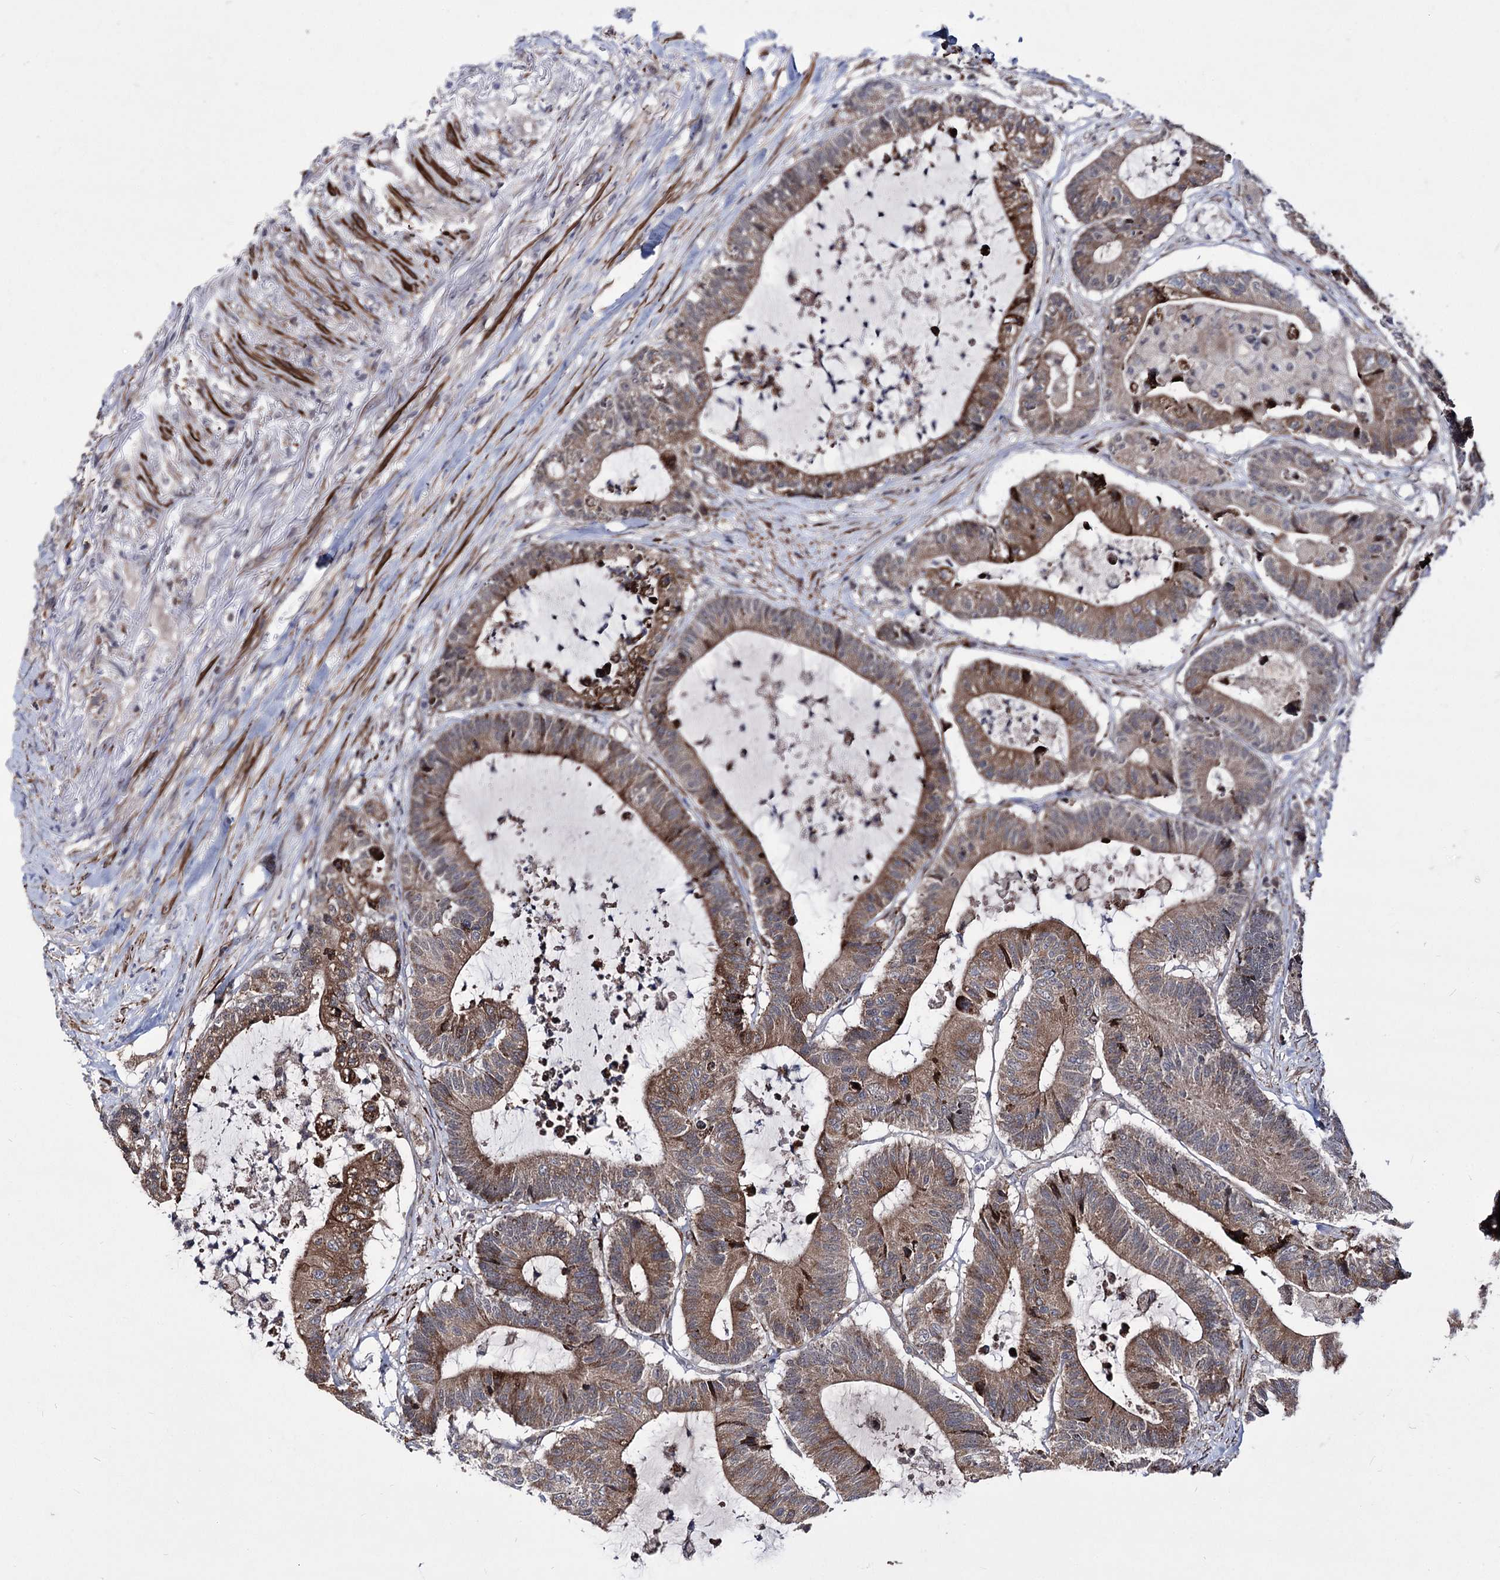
{"staining": {"intensity": "moderate", "quantity": ">75%", "location": "cytoplasmic/membranous"}, "tissue": "colorectal cancer", "cell_type": "Tumor cells", "image_type": "cancer", "snomed": [{"axis": "morphology", "description": "Adenocarcinoma, NOS"}, {"axis": "topography", "description": "Colon"}], "caption": "DAB (3,3'-diaminobenzidine) immunohistochemical staining of colorectal cancer (adenocarcinoma) reveals moderate cytoplasmic/membranous protein positivity in approximately >75% of tumor cells.", "gene": "PPRC1", "patient": {"sex": "female", "age": 84}}